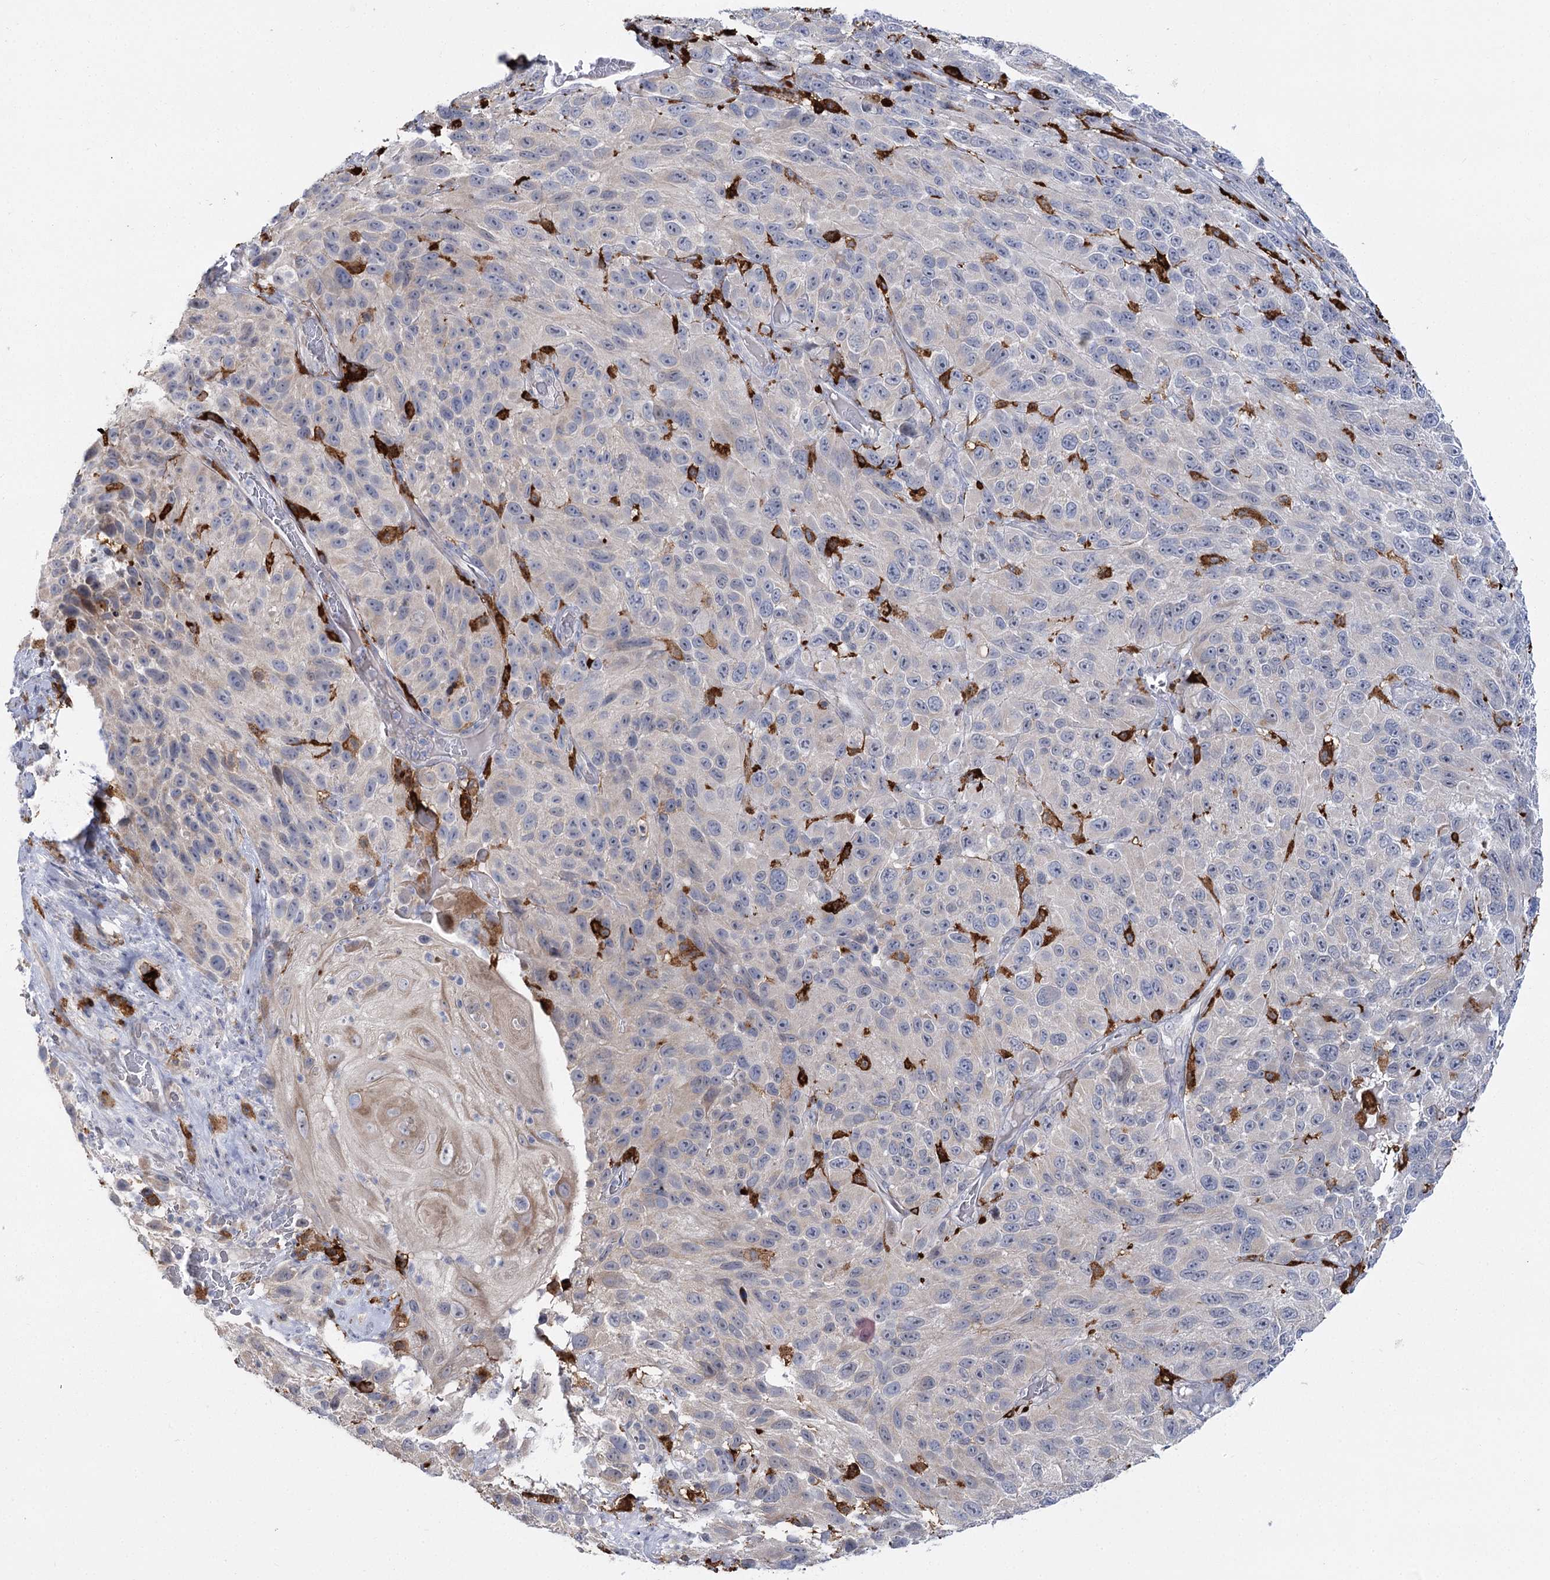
{"staining": {"intensity": "negative", "quantity": "none", "location": "none"}, "tissue": "melanoma", "cell_type": "Tumor cells", "image_type": "cancer", "snomed": [{"axis": "morphology", "description": "Malignant melanoma, NOS"}, {"axis": "topography", "description": "Skin"}], "caption": "Photomicrograph shows no protein expression in tumor cells of malignant melanoma tissue.", "gene": "PIWIL4", "patient": {"sex": "female", "age": 96}}